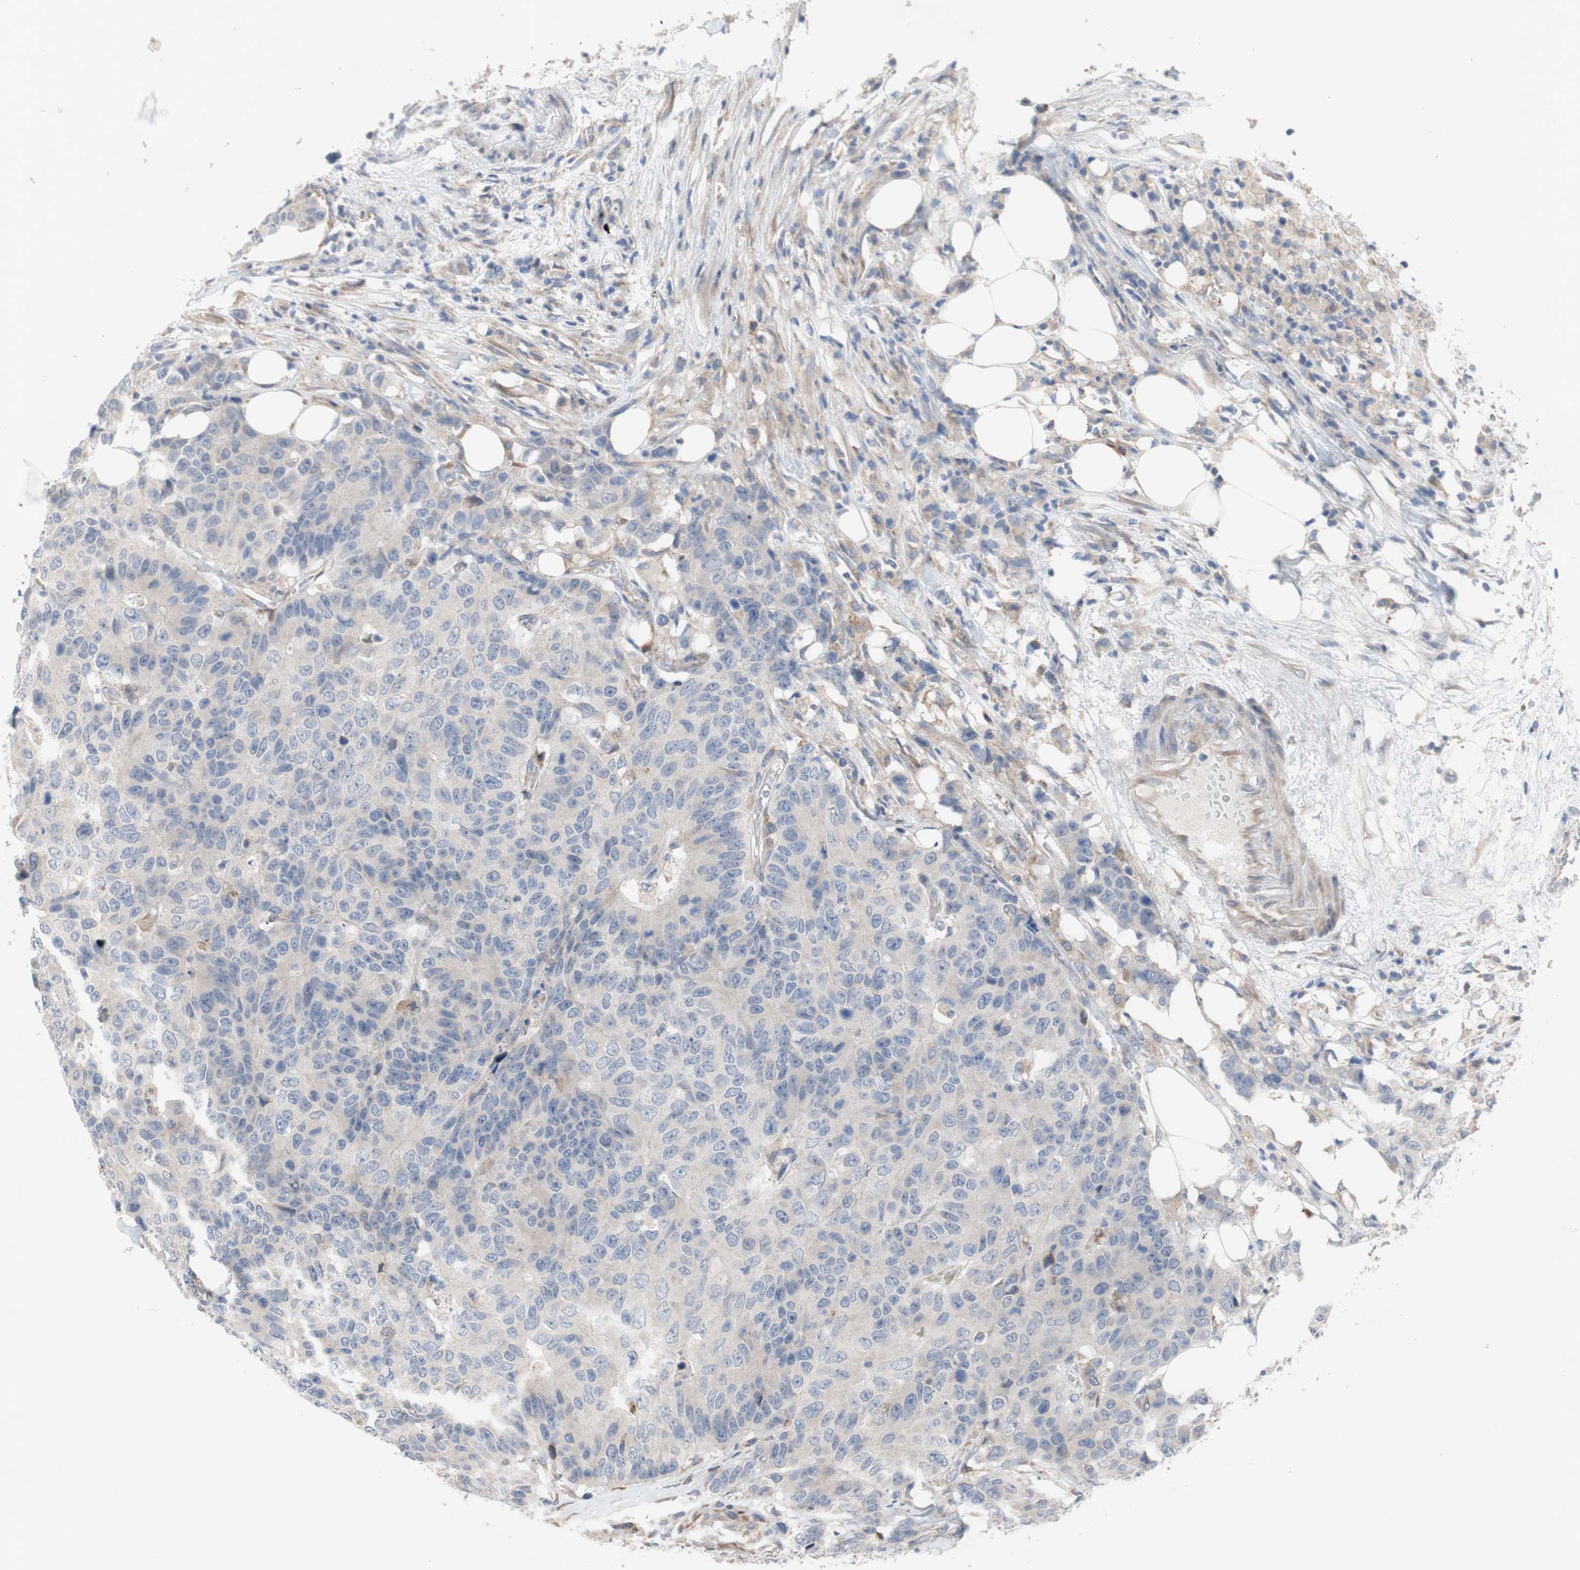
{"staining": {"intensity": "negative", "quantity": "none", "location": "none"}, "tissue": "colorectal cancer", "cell_type": "Tumor cells", "image_type": "cancer", "snomed": [{"axis": "morphology", "description": "Adenocarcinoma, NOS"}, {"axis": "topography", "description": "Colon"}], "caption": "An immunohistochemistry (IHC) histopathology image of colorectal cancer (adenocarcinoma) is shown. There is no staining in tumor cells of colorectal cancer (adenocarcinoma). (DAB immunohistochemistry (IHC), high magnification).", "gene": "TTC14", "patient": {"sex": "female", "age": 86}}